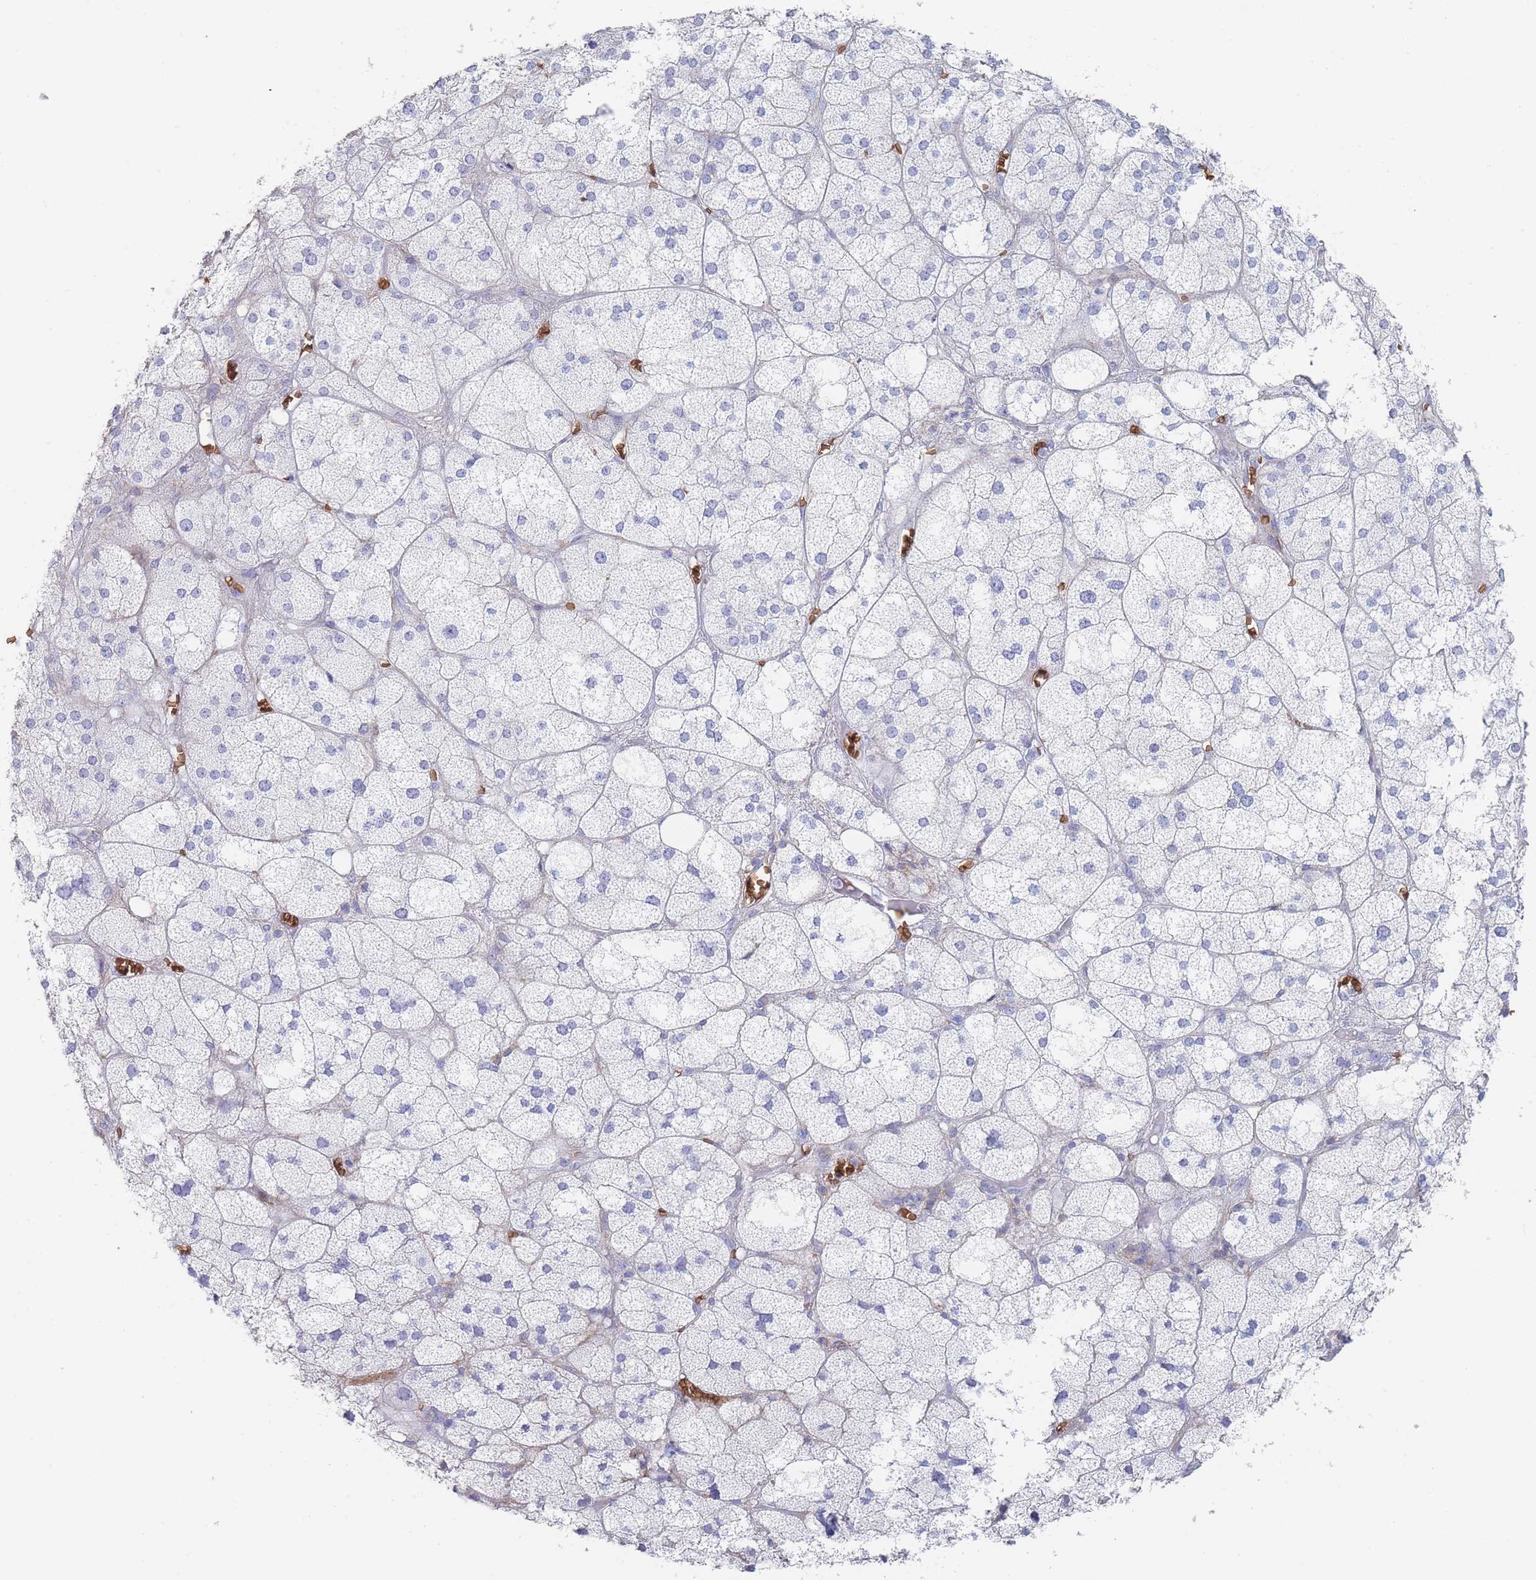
{"staining": {"intensity": "negative", "quantity": "none", "location": "none"}, "tissue": "adrenal gland", "cell_type": "Glandular cells", "image_type": "normal", "snomed": [{"axis": "morphology", "description": "Normal tissue, NOS"}, {"axis": "topography", "description": "Adrenal gland"}], "caption": "An image of human adrenal gland is negative for staining in glandular cells.", "gene": "SLC2A1", "patient": {"sex": "female", "age": 61}}